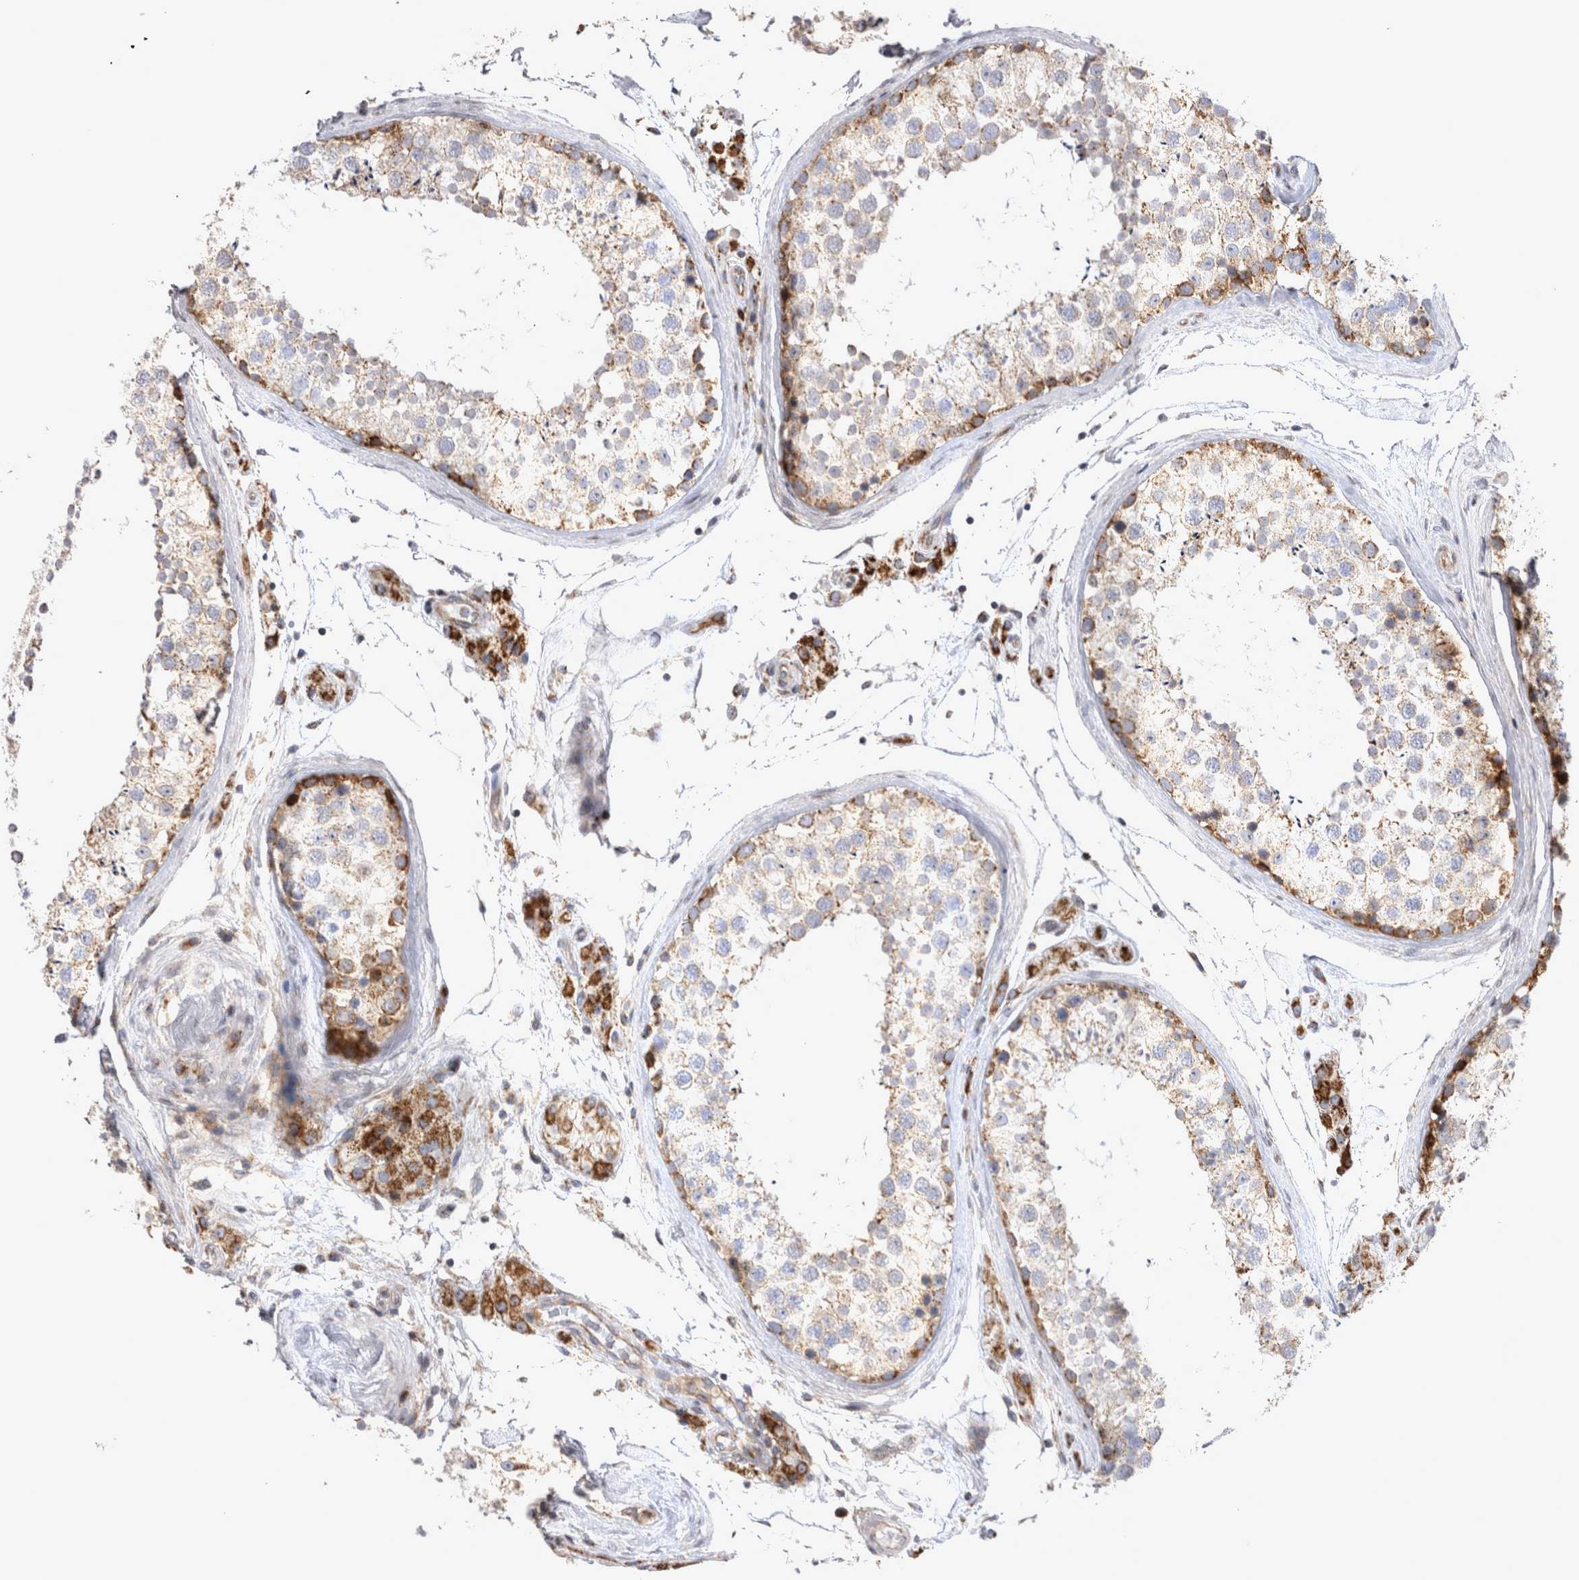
{"staining": {"intensity": "moderate", "quantity": ">75%", "location": "cytoplasmic/membranous"}, "tissue": "testis", "cell_type": "Cells in seminiferous ducts", "image_type": "normal", "snomed": [{"axis": "morphology", "description": "Normal tissue, NOS"}, {"axis": "topography", "description": "Testis"}], "caption": "Moderate cytoplasmic/membranous protein positivity is seen in approximately >75% of cells in seminiferous ducts in testis.", "gene": "TSPOAP1", "patient": {"sex": "male", "age": 46}}